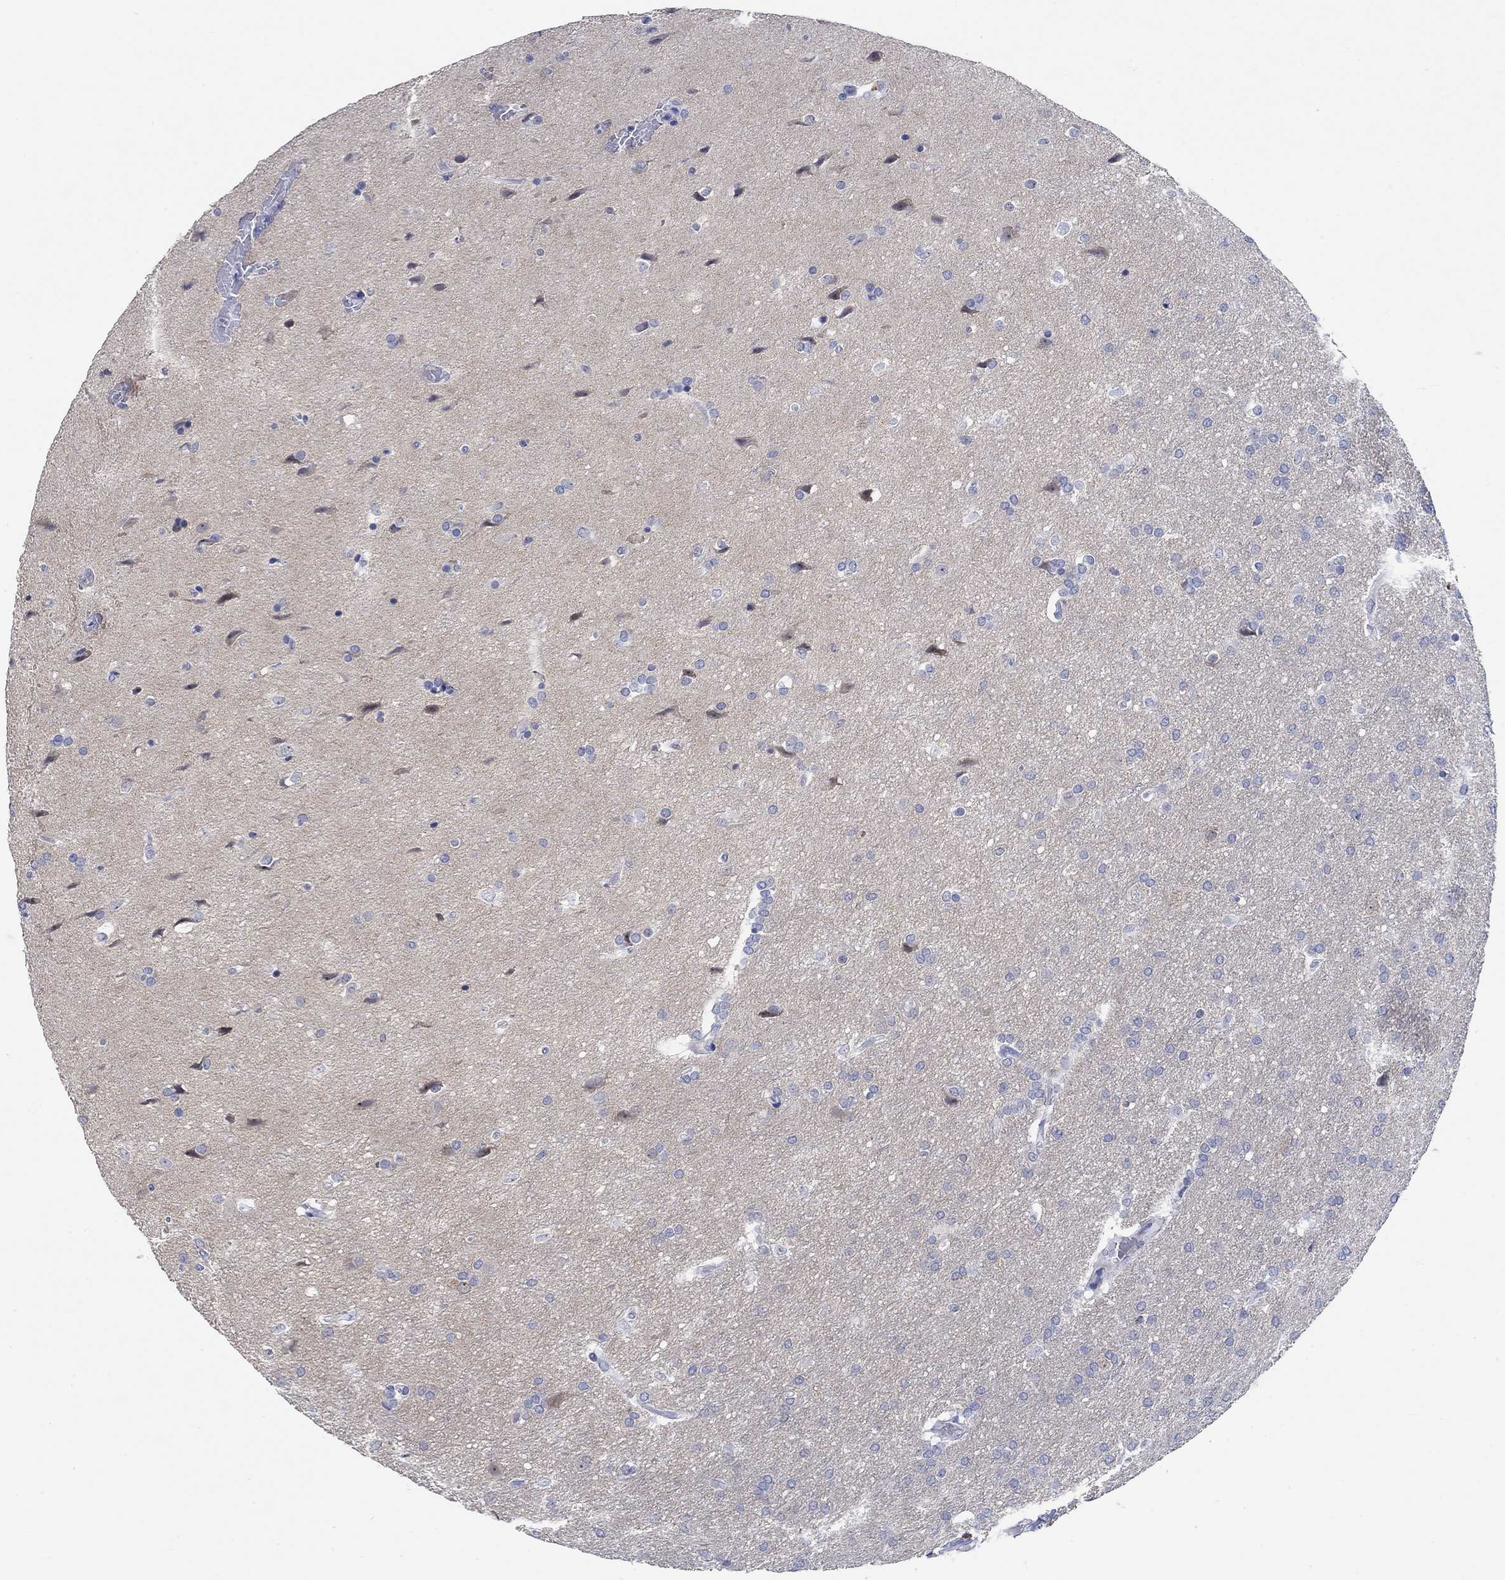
{"staining": {"intensity": "negative", "quantity": "none", "location": "none"}, "tissue": "glioma", "cell_type": "Tumor cells", "image_type": "cancer", "snomed": [{"axis": "morphology", "description": "Glioma, malignant, Low grade"}, {"axis": "topography", "description": "Brain"}], "caption": "Immunohistochemistry image of neoplastic tissue: human glioma stained with DAB (3,3'-diaminobenzidine) demonstrates no significant protein expression in tumor cells.", "gene": "GRIA3", "patient": {"sex": "female", "age": 32}}